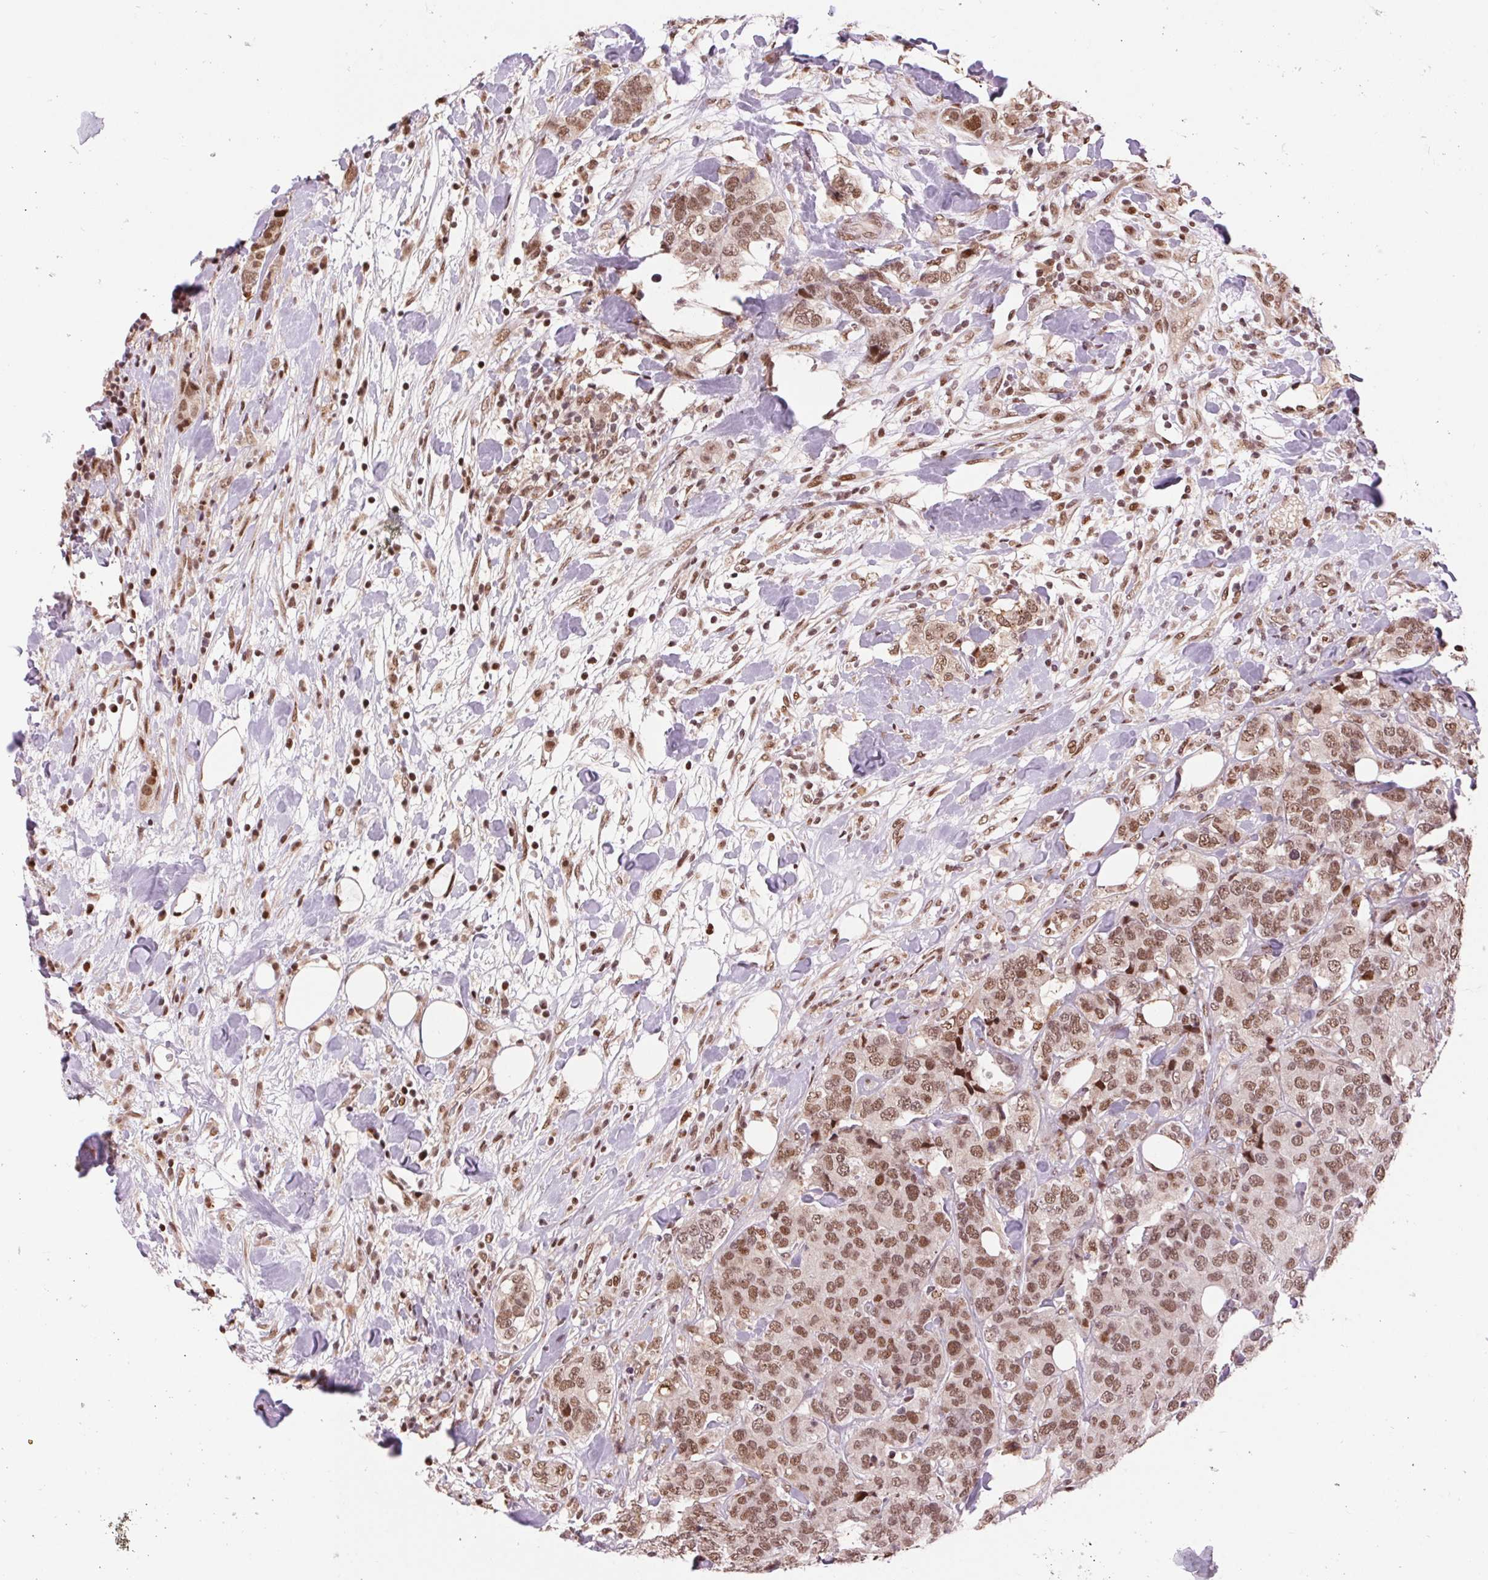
{"staining": {"intensity": "moderate", "quantity": ">75%", "location": "nuclear"}, "tissue": "breast cancer", "cell_type": "Tumor cells", "image_type": "cancer", "snomed": [{"axis": "morphology", "description": "Lobular carcinoma"}, {"axis": "topography", "description": "Breast"}], "caption": "IHC staining of breast cancer (lobular carcinoma), which exhibits medium levels of moderate nuclear staining in about >75% of tumor cells indicating moderate nuclear protein positivity. The staining was performed using DAB (brown) for protein detection and nuclei were counterstained in hematoxylin (blue).", "gene": "RAD23A", "patient": {"sex": "female", "age": 59}}